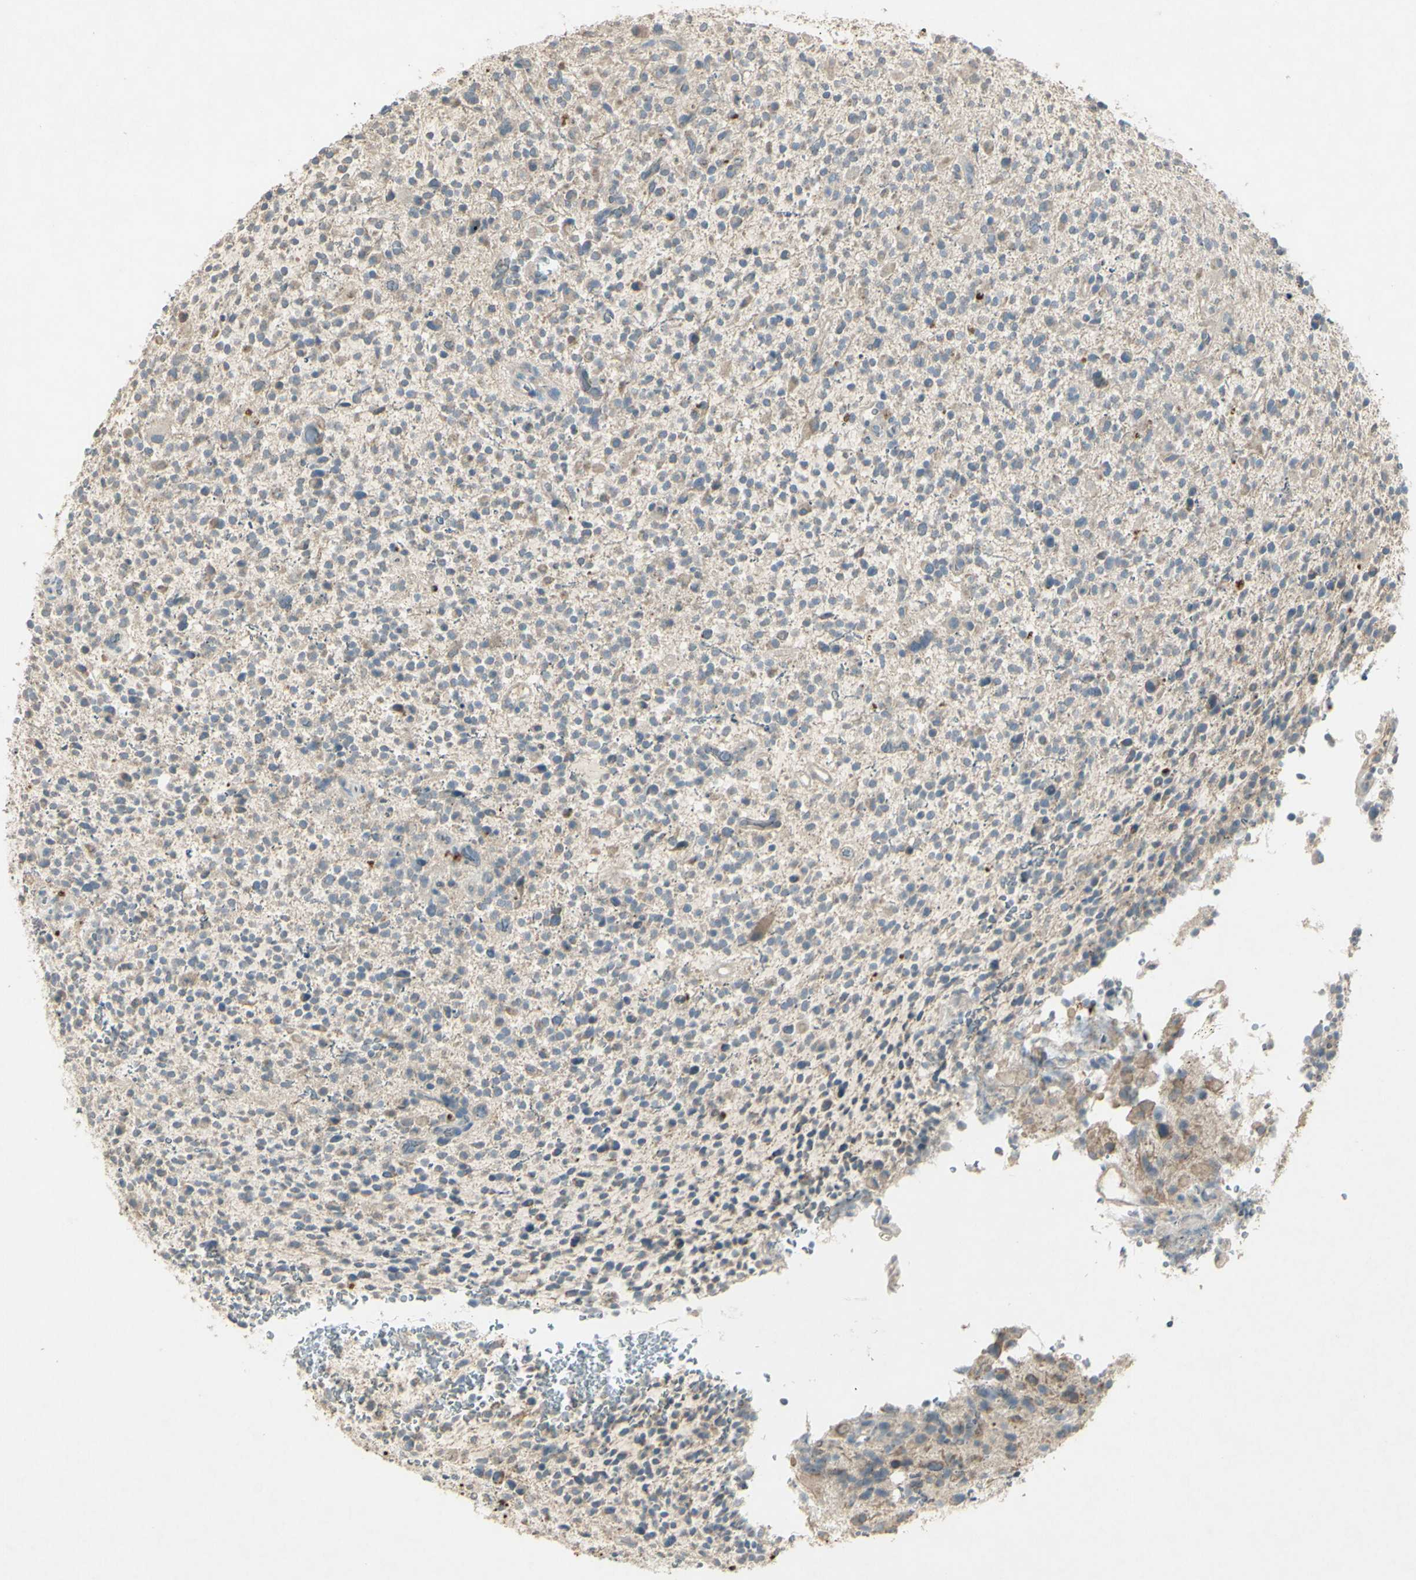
{"staining": {"intensity": "weak", "quantity": "25%-75%", "location": "cytoplasmic/membranous"}, "tissue": "glioma", "cell_type": "Tumor cells", "image_type": "cancer", "snomed": [{"axis": "morphology", "description": "Glioma, malignant, High grade"}, {"axis": "topography", "description": "Brain"}], "caption": "Immunohistochemical staining of human high-grade glioma (malignant) reveals weak cytoplasmic/membranous protein expression in approximately 25%-75% of tumor cells.", "gene": "TIMM21", "patient": {"sex": "male", "age": 48}}